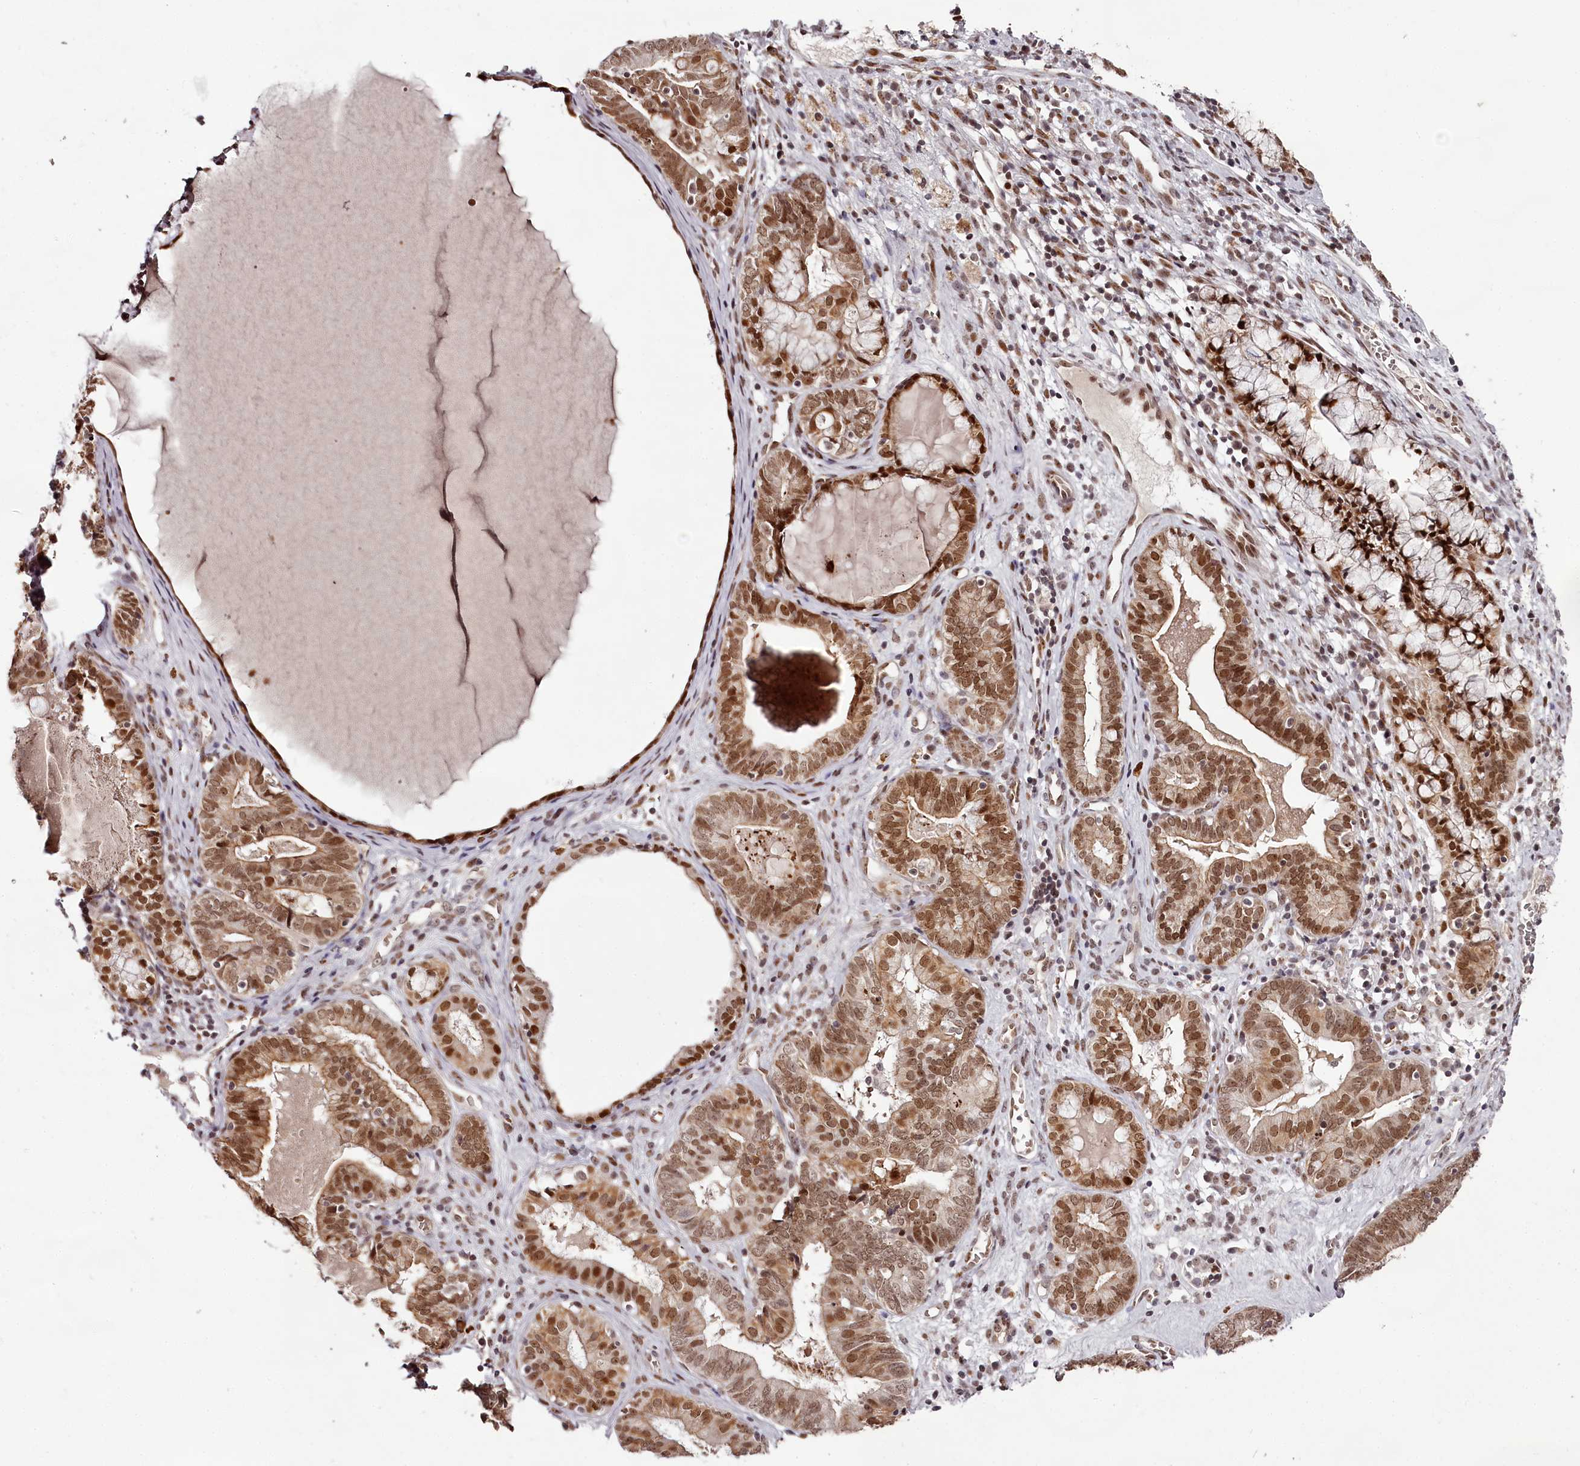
{"staining": {"intensity": "moderate", "quantity": ">75%", "location": "cytoplasmic/membranous,nuclear"}, "tissue": "endometrial cancer", "cell_type": "Tumor cells", "image_type": "cancer", "snomed": [{"axis": "morphology", "description": "Adenocarcinoma, NOS"}, {"axis": "topography", "description": "Endometrium"}], "caption": "DAB immunohistochemical staining of human endometrial adenocarcinoma shows moderate cytoplasmic/membranous and nuclear protein expression in about >75% of tumor cells. (brown staining indicates protein expression, while blue staining denotes nuclei).", "gene": "THYN1", "patient": {"sex": "female", "age": 79}}